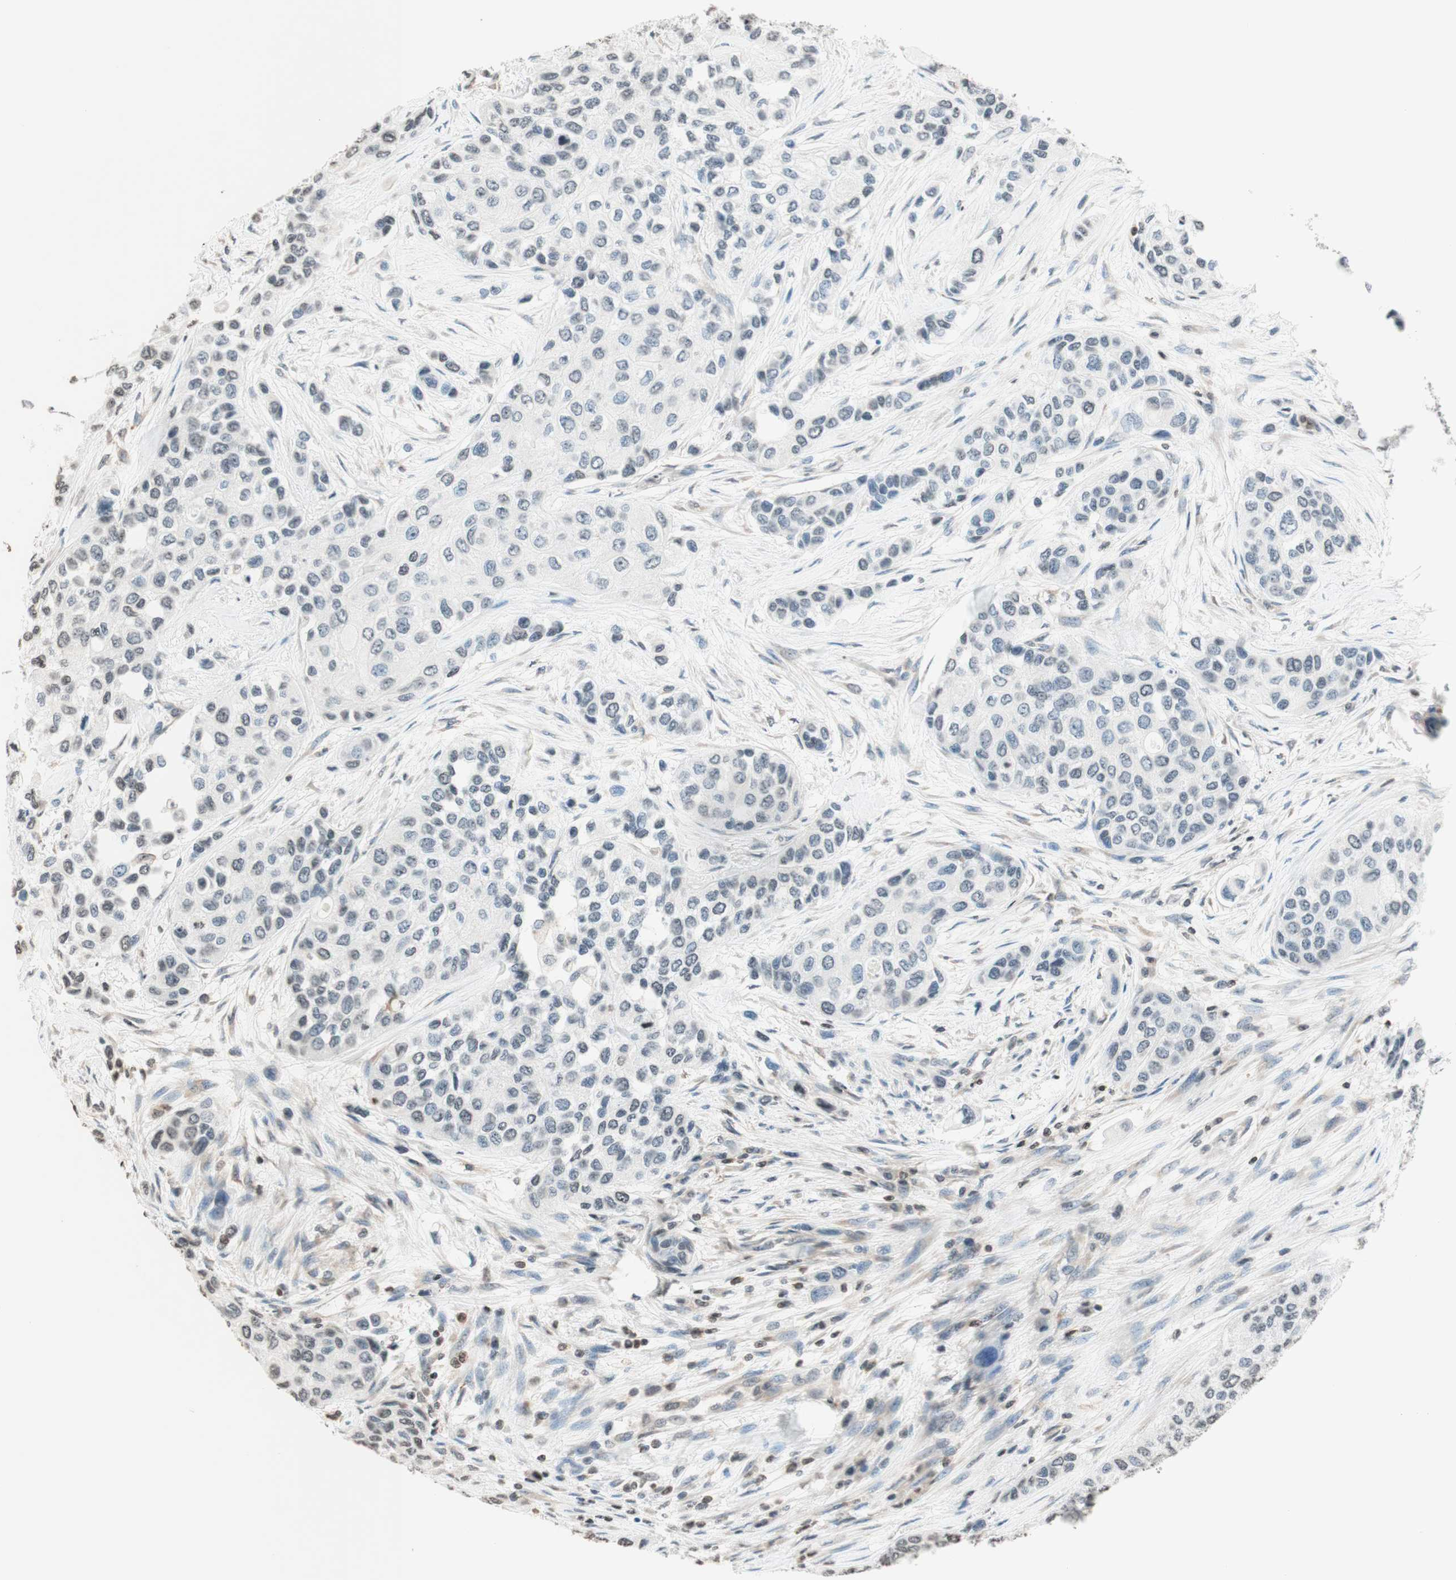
{"staining": {"intensity": "negative", "quantity": "none", "location": "none"}, "tissue": "urothelial cancer", "cell_type": "Tumor cells", "image_type": "cancer", "snomed": [{"axis": "morphology", "description": "Urothelial carcinoma, High grade"}, {"axis": "topography", "description": "Urinary bladder"}], "caption": "A histopathology image of human urothelial cancer is negative for staining in tumor cells.", "gene": "WIPF1", "patient": {"sex": "female", "age": 56}}